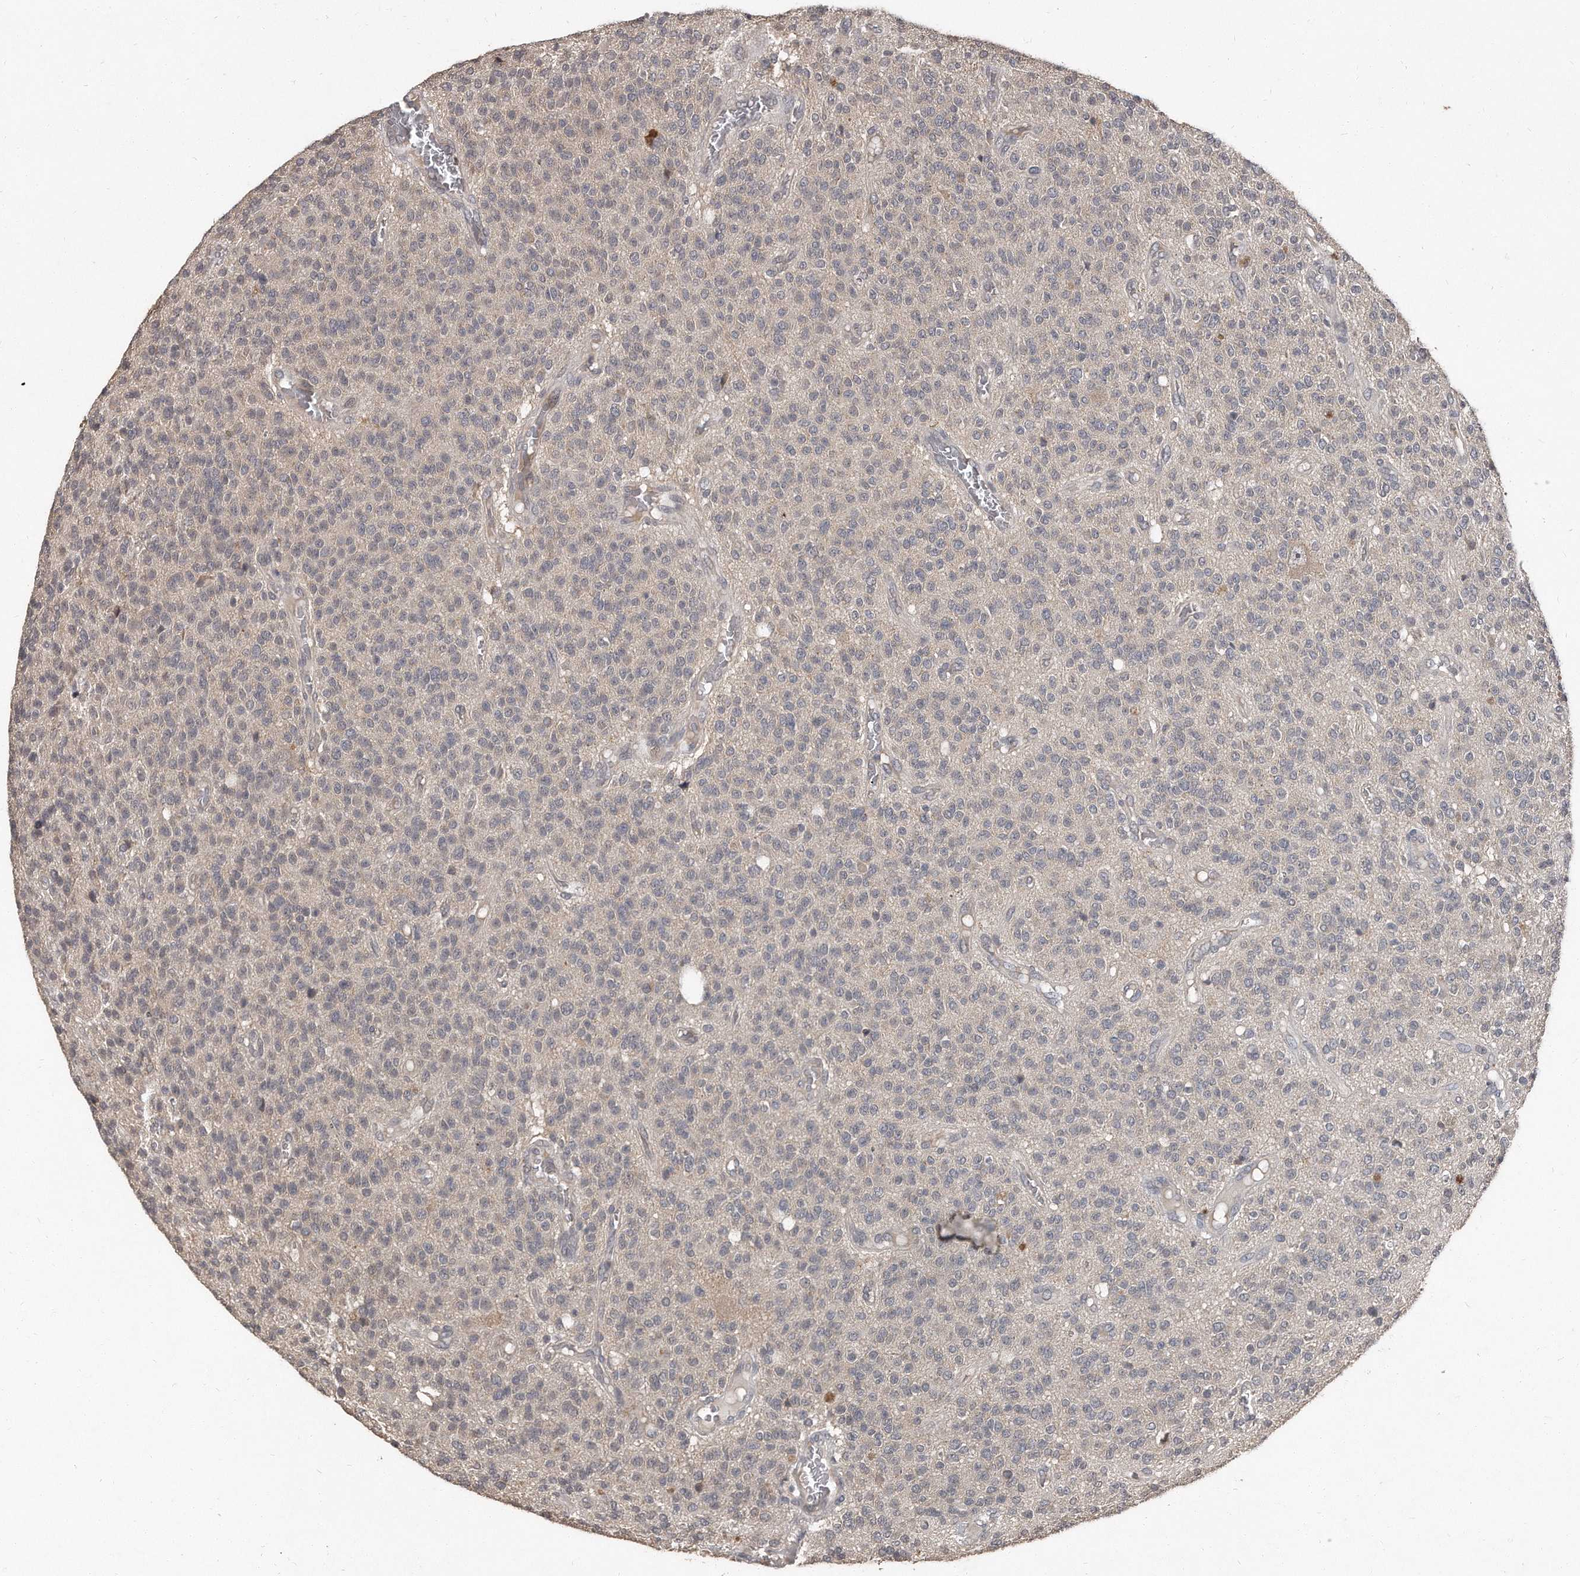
{"staining": {"intensity": "negative", "quantity": "none", "location": "none"}, "tissue": "glioma", "cell_type": "Tumor cells", "image_type": "cancer", "snomed": [{"axis": "morphology", "description": "Glioma, malignant, High grade"}, {"axis": "topography", "description": "Brain"}], "caption": "Tumor cells are negative for brown protein staining in glioma.", "gene": "GRB10", "patient": {"sex": "male", "age": 34}}